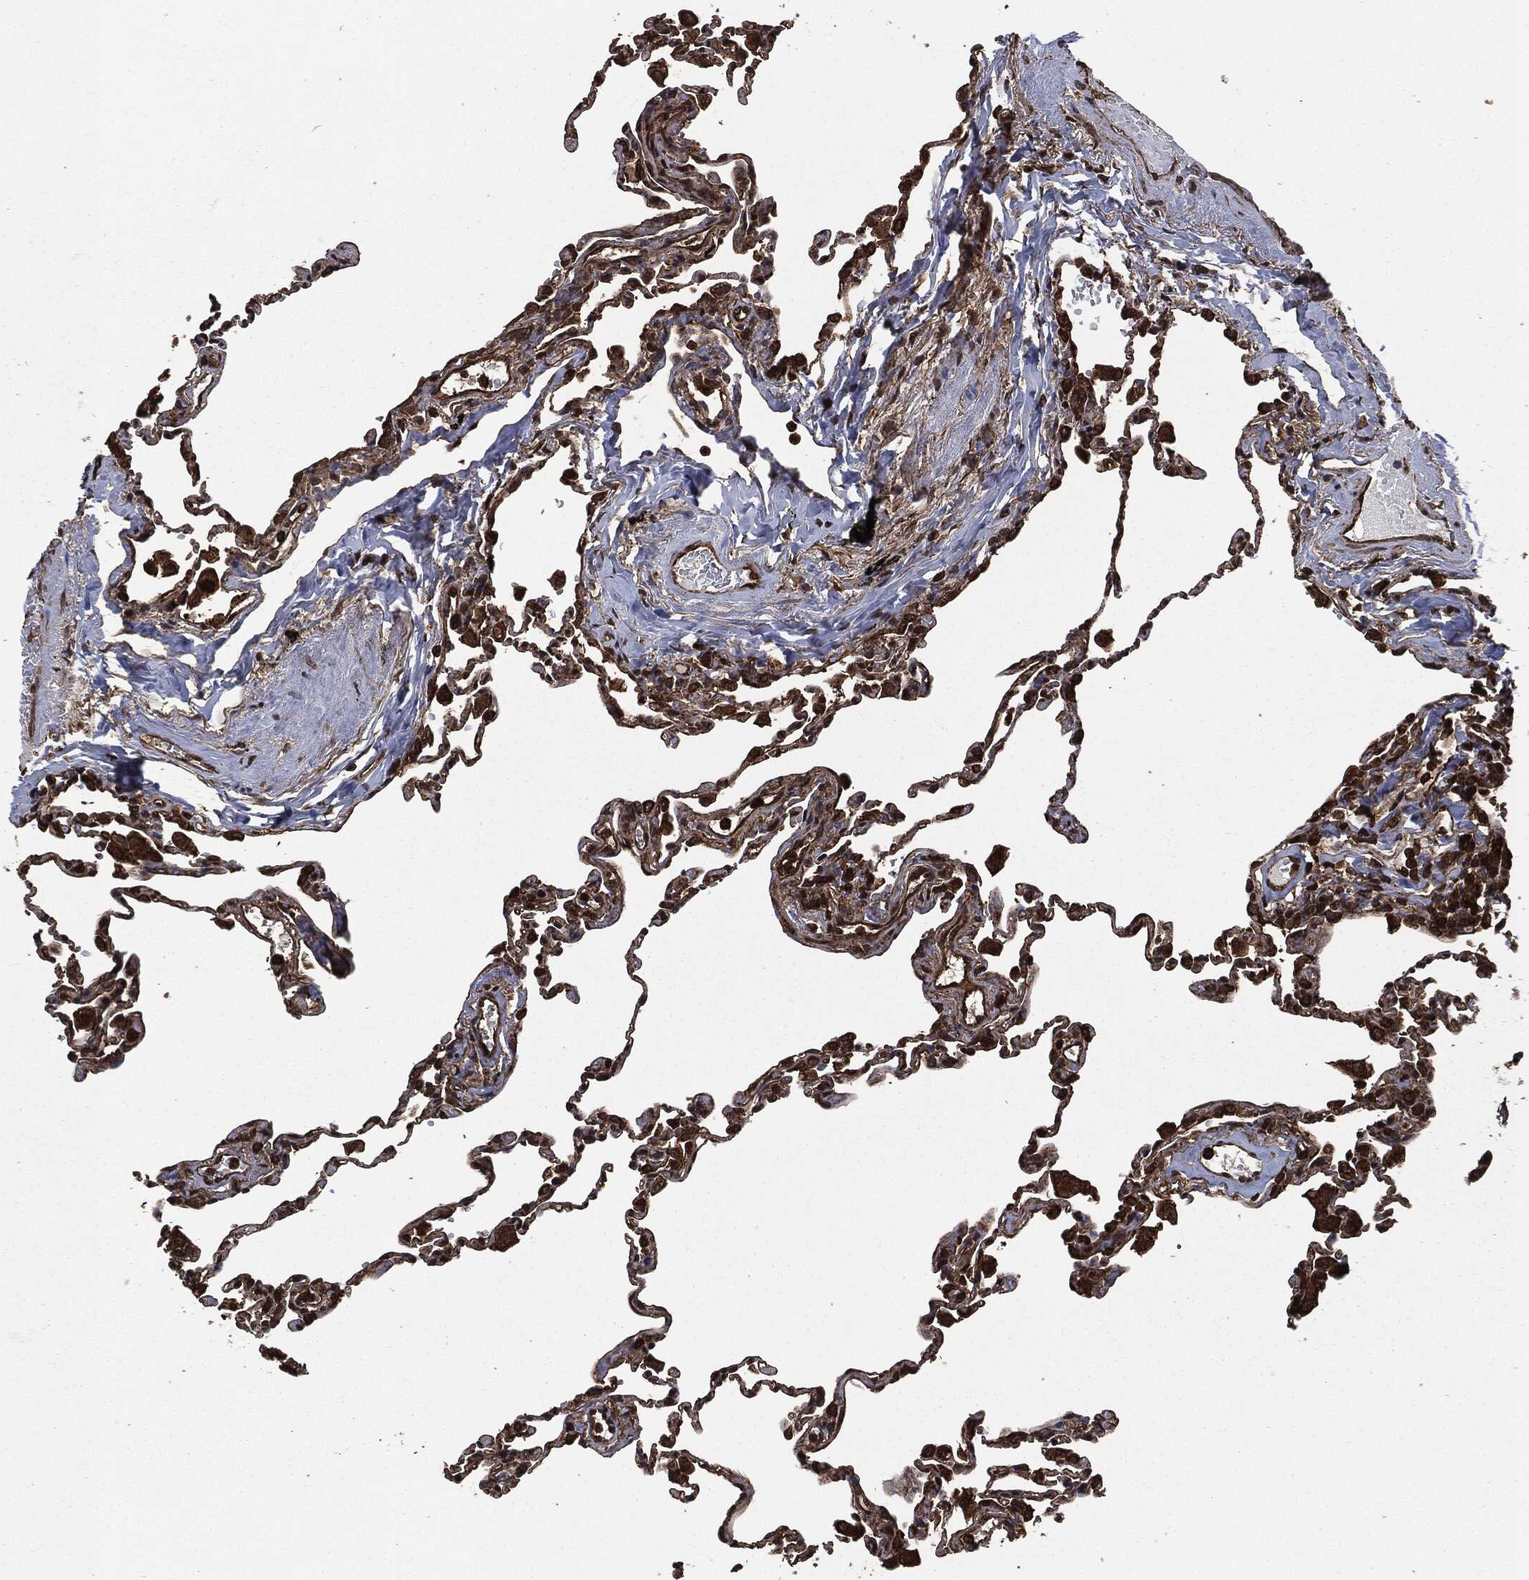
{"staining": {"intensity": "strong", "quantity": ">75%", "location": "cytoplasmic/membranous"}, "tissue": "lung", "cell_type": "Alveolar cells", "image_type": "normal", "snomed": [{"axis": "morphology", "description": "Normal tissue, NOS"}, {"axis": "topography", "description": "Lung"}], "caption": "About >75% of alveolar cells in unremarkable human lung display strong cytoplasmic/membranous protein positivity as visualized by brown immunohistochemical staining.", "gene": "HRAS", "patient": {"sex": "female", "age": 57}}